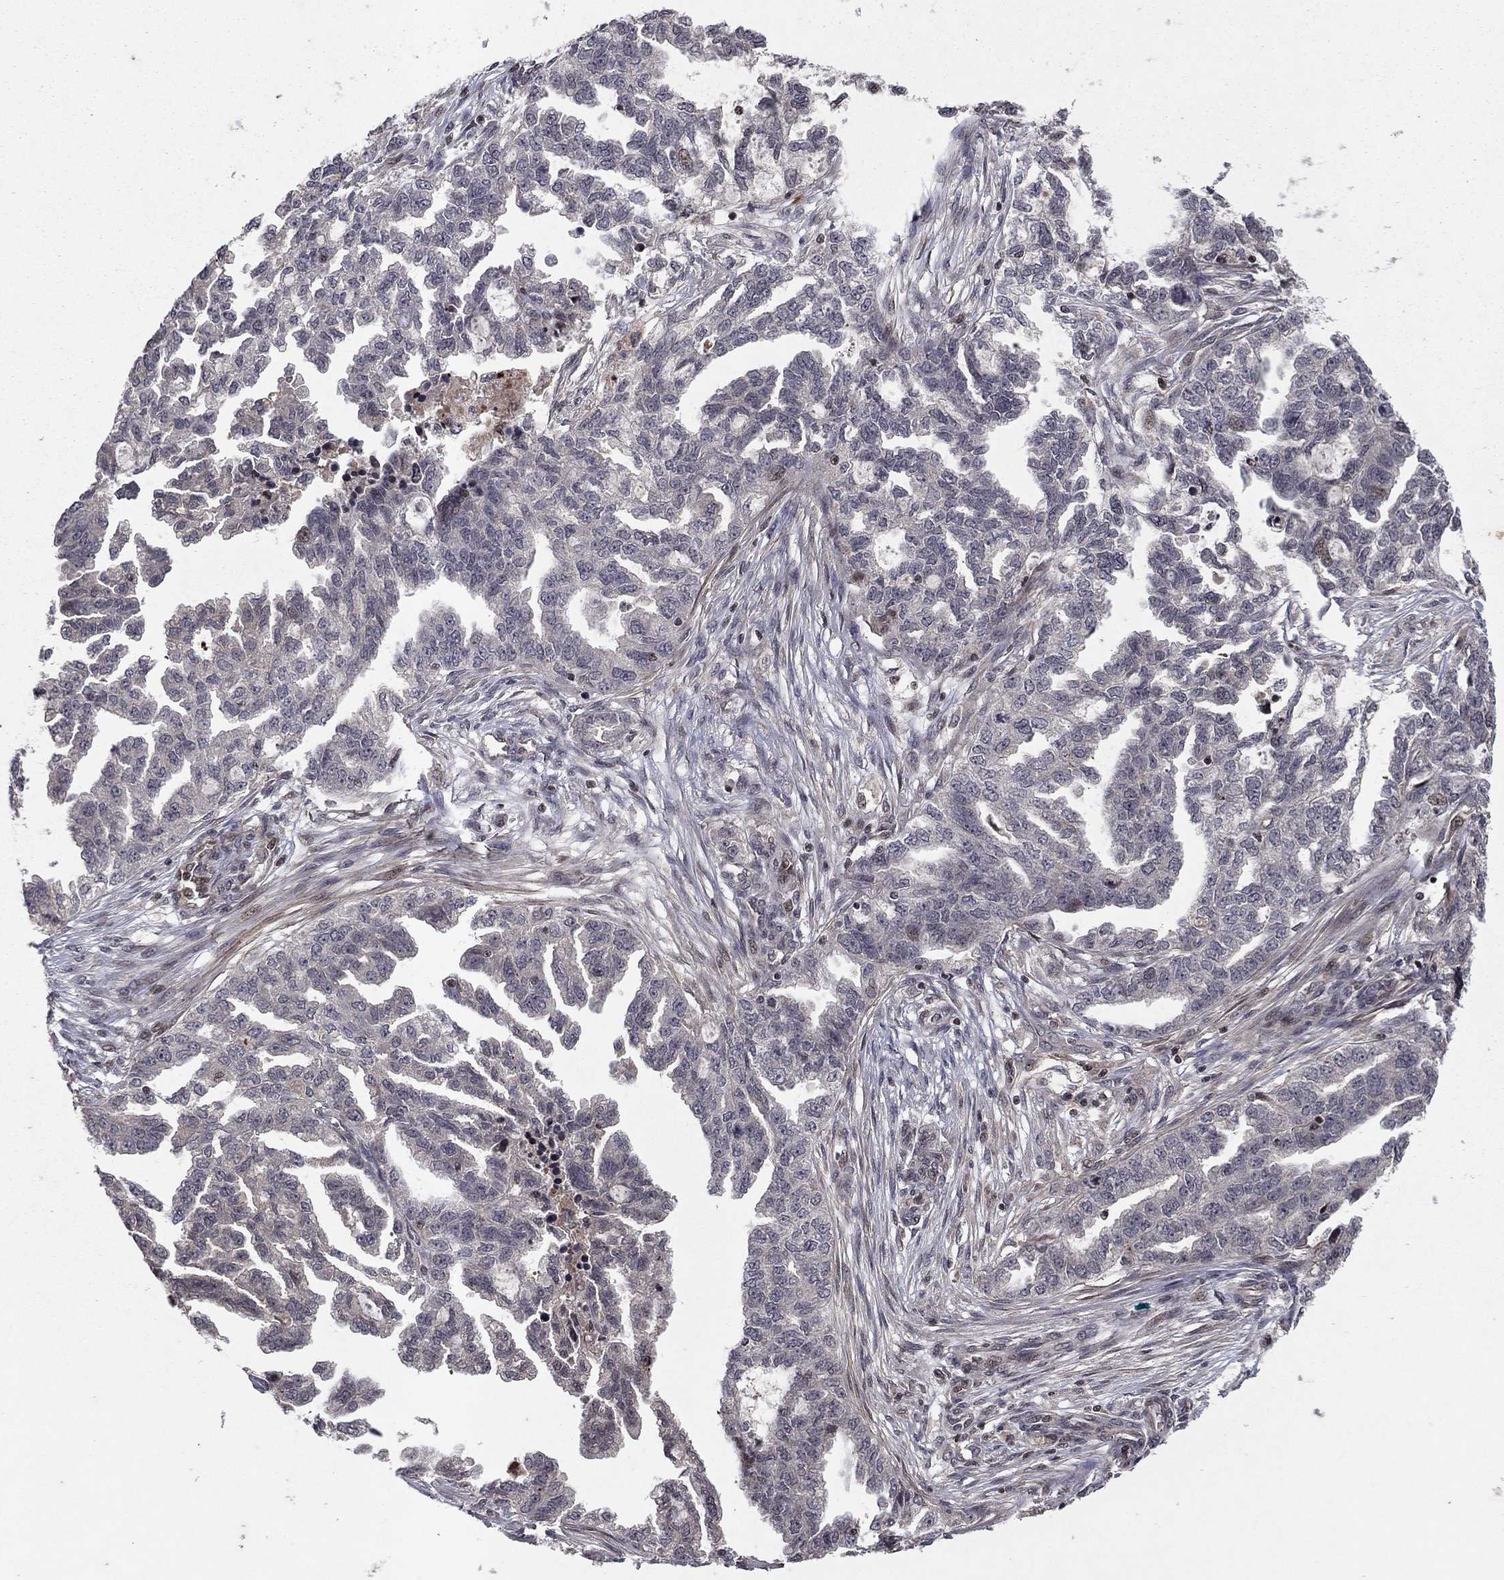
{"staining": {"intensity": "negative", "quantity": "none", "location": "none"}, "tissue": "ovarian cancer", "cell_type": "Tumor cells", "image_type": "cancer", "snomed": [{"axis": "morphology", "description": "Cystadenocarcinoma, serous, NOS"}, {"axis": "topography", "description": "Ovary"}], "caption": "Tumor cells show no significant protein expression in ovarian cancer (serous cystadenocarcinoma). (Immunohistochemistry, brightfield microscopy, high magnification).", "gene": "SORBS1", "patient": {"sex": "female", "age": 51}}